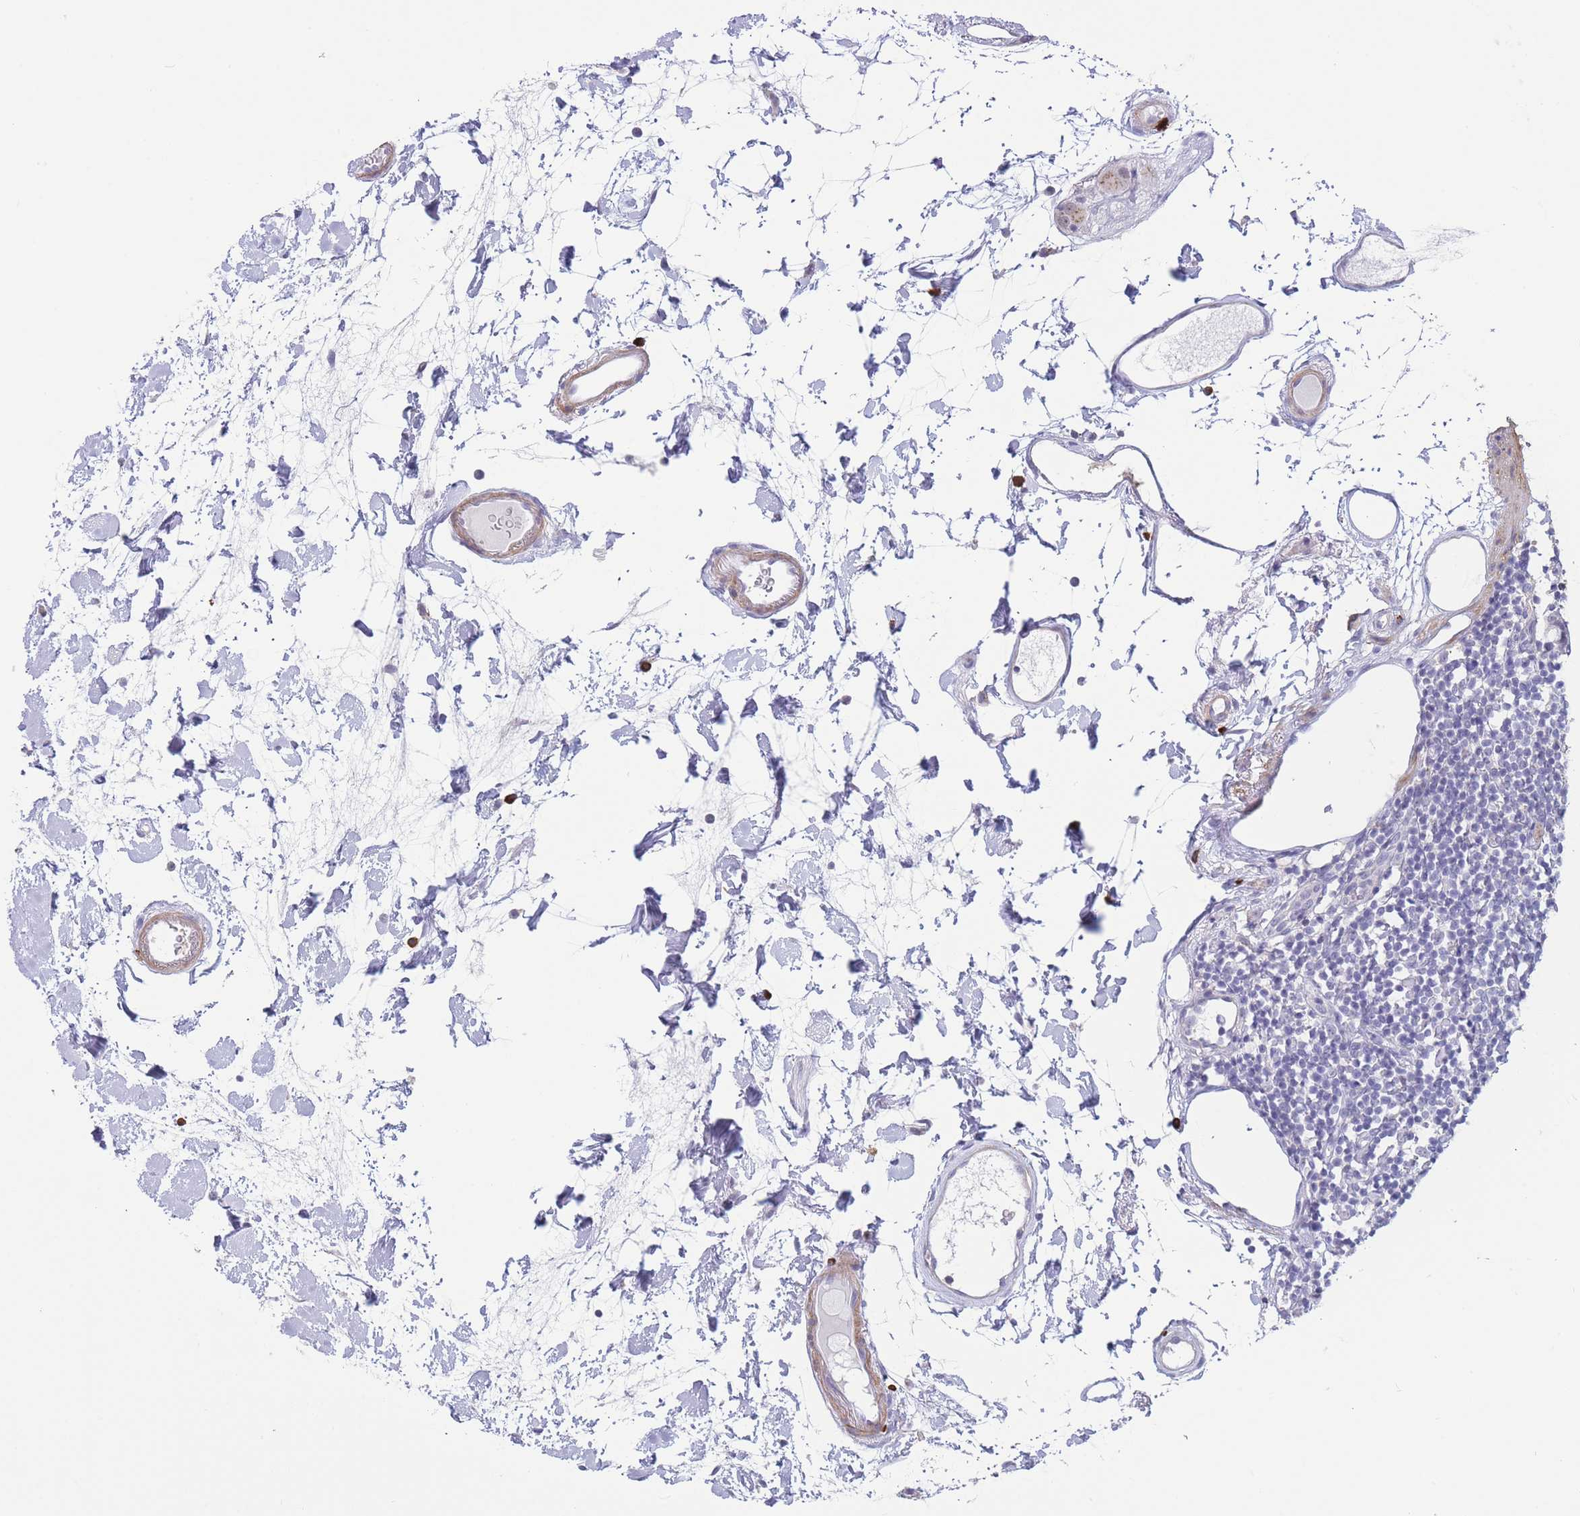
{"staining": {"intensity": "moderate", "quantity": "25%-75%", "location": "cytoplasmic/membranous"}, "tissue": "colon", "cell_type": "Endothelial cells", "image_type": "normal", "snomed": [{"axis": "morphology", "description": "Normal tissue, NOS"}, {"axis": "topography", "description": "Colon"}], "caption": "Human colon stained for a protein (brown) shows moderate cytoplasmic/membranous positive expression in about 25%-75% of endothelial cells.", "gene": "ASAP3", "patient": {"sex": "female", "age": 84}}